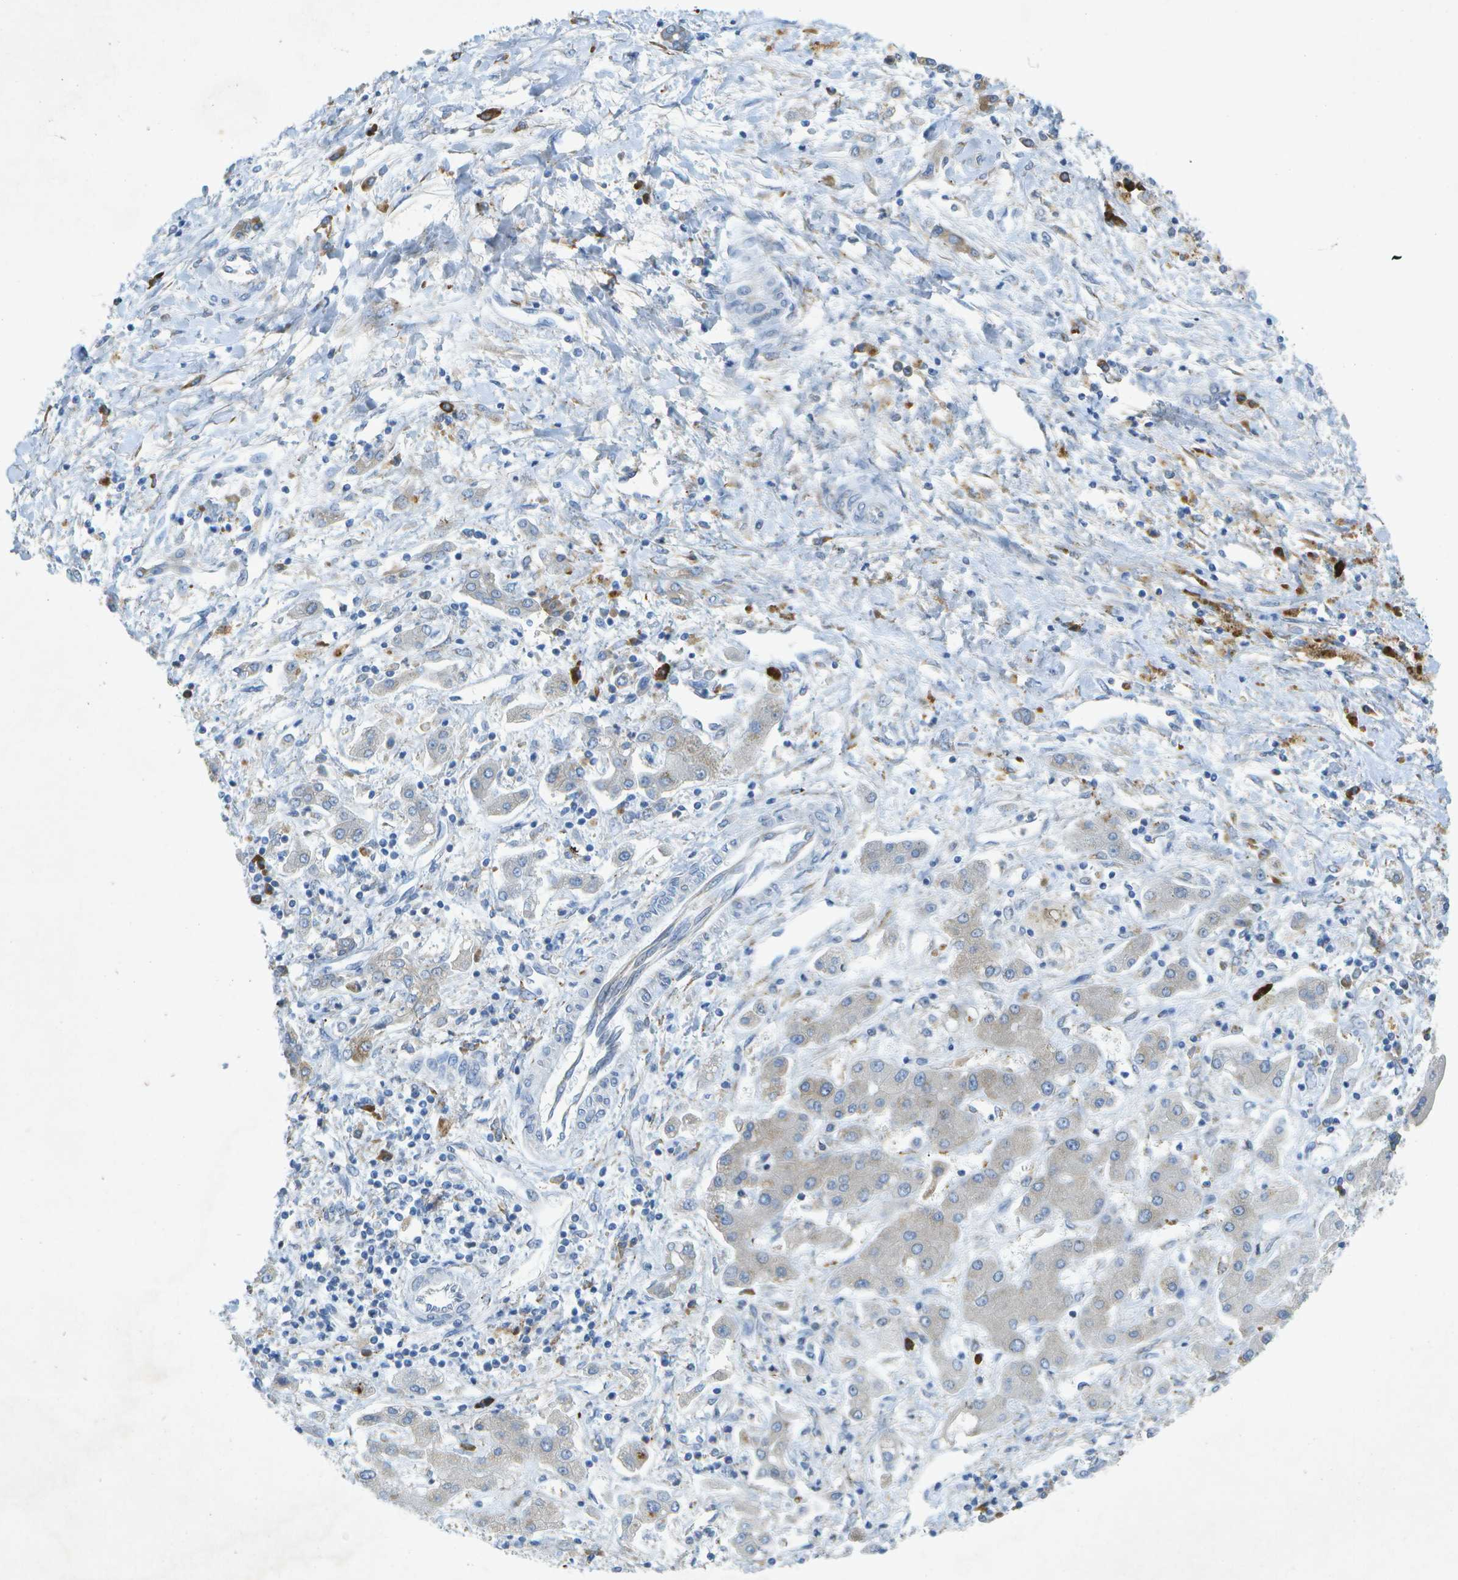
{"staining": {"intensity": "weak", "quantity": "<25%", "location": "cytoplasmic/membranous"}, "tissue": "liver cancer", "cell_type": "Tumor cells", "image_type": "cancer", "snomed": [{"axis": "morphology", "description": "Cholangiocarcinoma"}, {"axis": "topography", "description": "Liver"}], "caption": "DAB (3,3'-diaminobenzidine) immunohistochemical staining of liver cancer shows no significant expression in tumor cells.", "gene": "WNK2", "patient": {"sex": "male", "age": 50}}